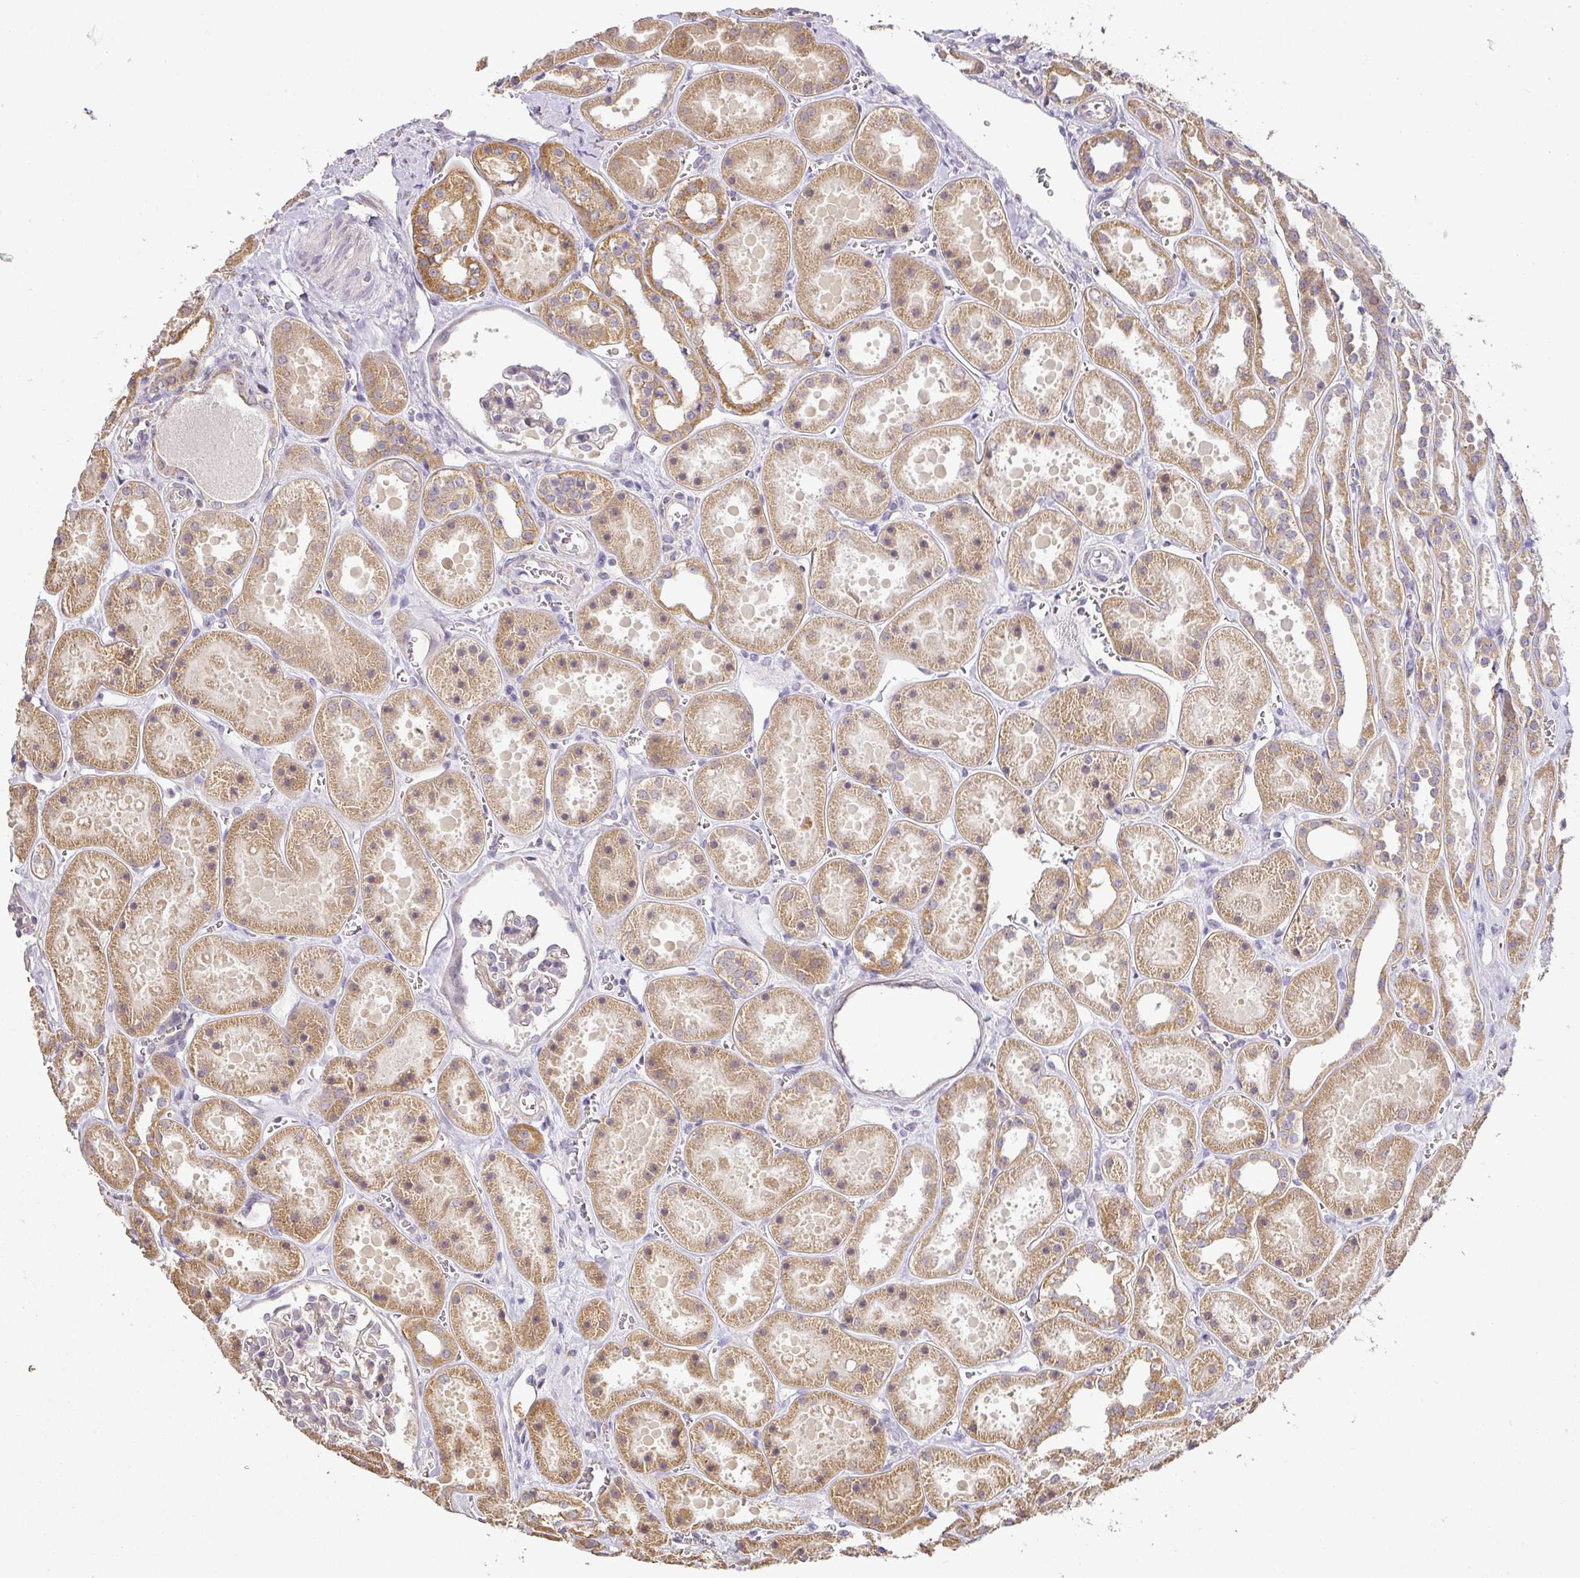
{"staining": {"intensity": "negative", "quantity": "none", "location": "none"}, "tissue": "kidney", "cell_type": "Cells in glomeruli", "image_type": "normal", "snomed": [{"axis": "morphology", "description": "Normal tissue, NOS"}, {"axis": "topography", "description": "Kidney"}], "caption": "The histopathology image demonstrates no staining of cells in glomeruli in unremarkable kidney. Brightfield microscopy of immunohistochemistry (IHC) stained with DAB (brown) and hematoxylin (blue), captured at high magnification.", "gene": "MYOM2", "patient": {"sex": "female", "age": 41}}